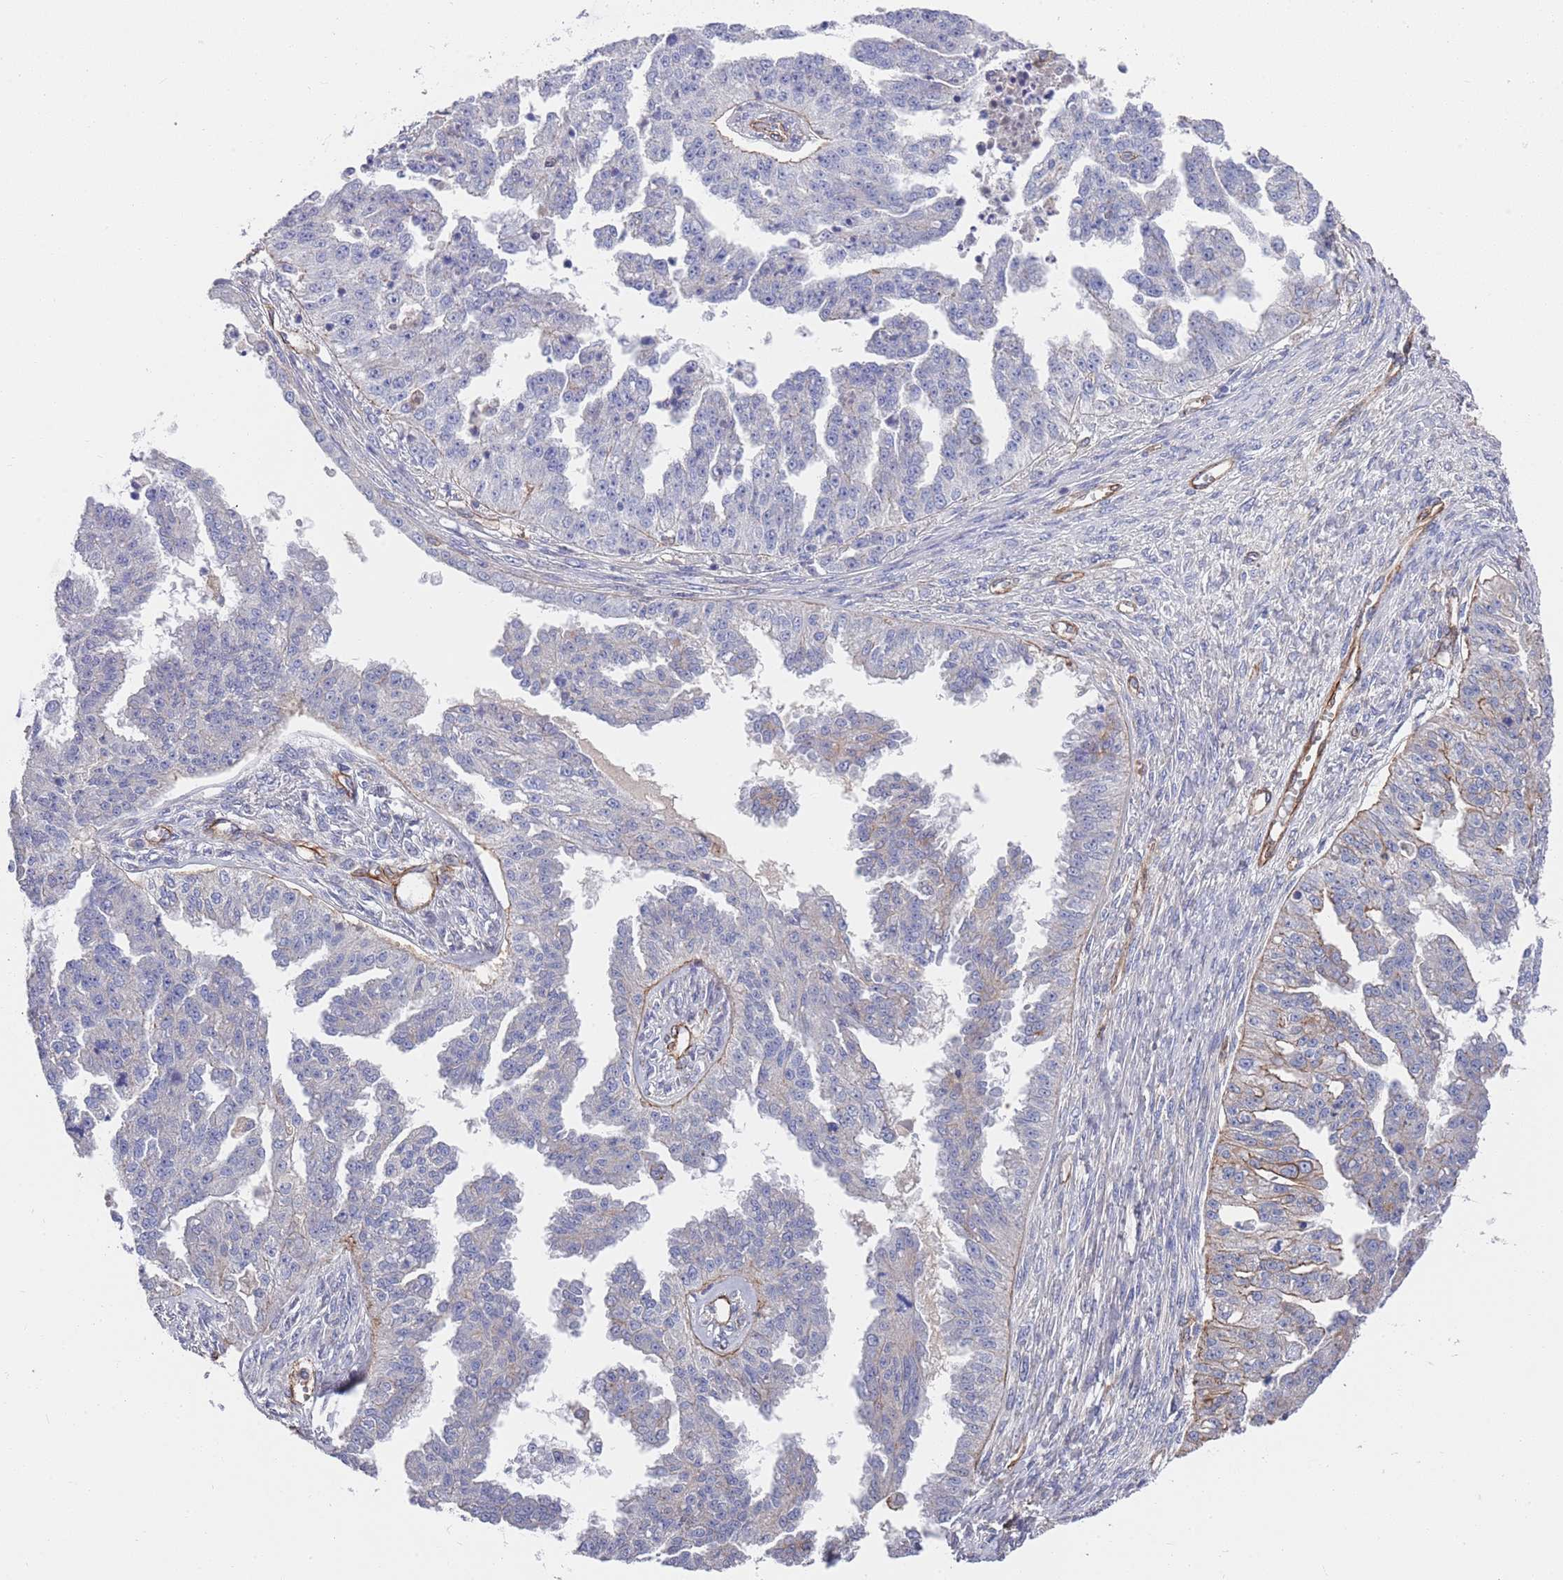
{"staining": {"intensity": "negative", "quantity": "none", "location": "none"}, "tissue": "ovarian cancer", "cell_type": "Tumor cells", "image_type": "cancer", "snomed": [{"axis": "morphology", "description": "Cystadenocarcinoma, serous, NOS"}, {"axis": "topography", "description": "Ovary"}], "caption": "High magnification brightfield microscopy of serous cystadenocarcinoma (ovarian) stained with DAB (brown) and counterstained with hematoxylin (blue): tumor cells show no significant staining.", "gene": "JAKMIP2", "patient": {"sex": "female", "age": 58}}